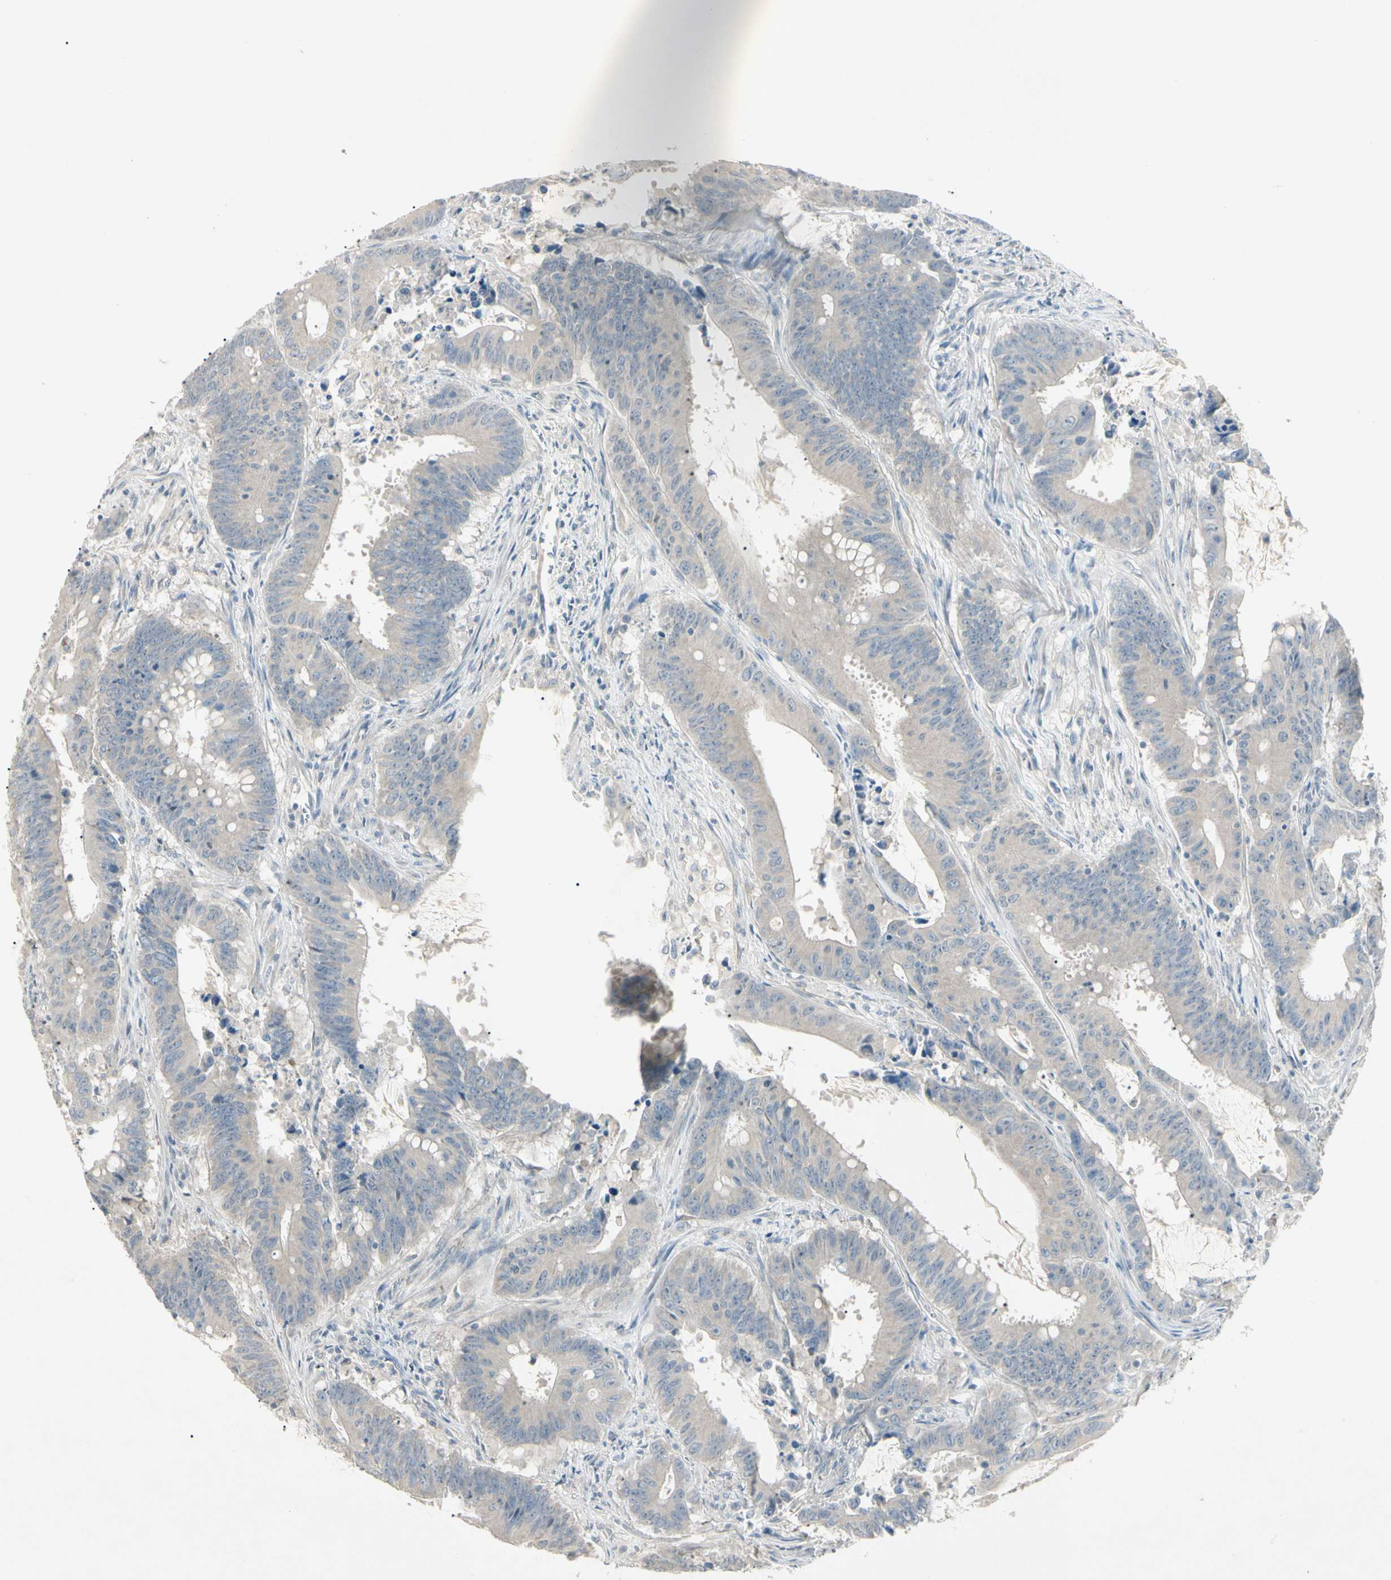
{"staining": {"intensity": "negative", "quantity": "none", "location": "none"}, "tissue": "colorectal cancer", "cell_type": "Tumor cells", "image_type": "cancer", "snomed": [{"axis": "morphology", "description": "Adenocarcinoma, NOS"}, {"axis": "topography", "description": "Colon"}], "caption": "Immunohistochemistry image of human colorectal cancer (adenocarcinoma) stained for a protein (brown), which shows no positivity in tumor cells.", "gene": "PRSS21", "patient": {"sex": "male", "age": 45}}